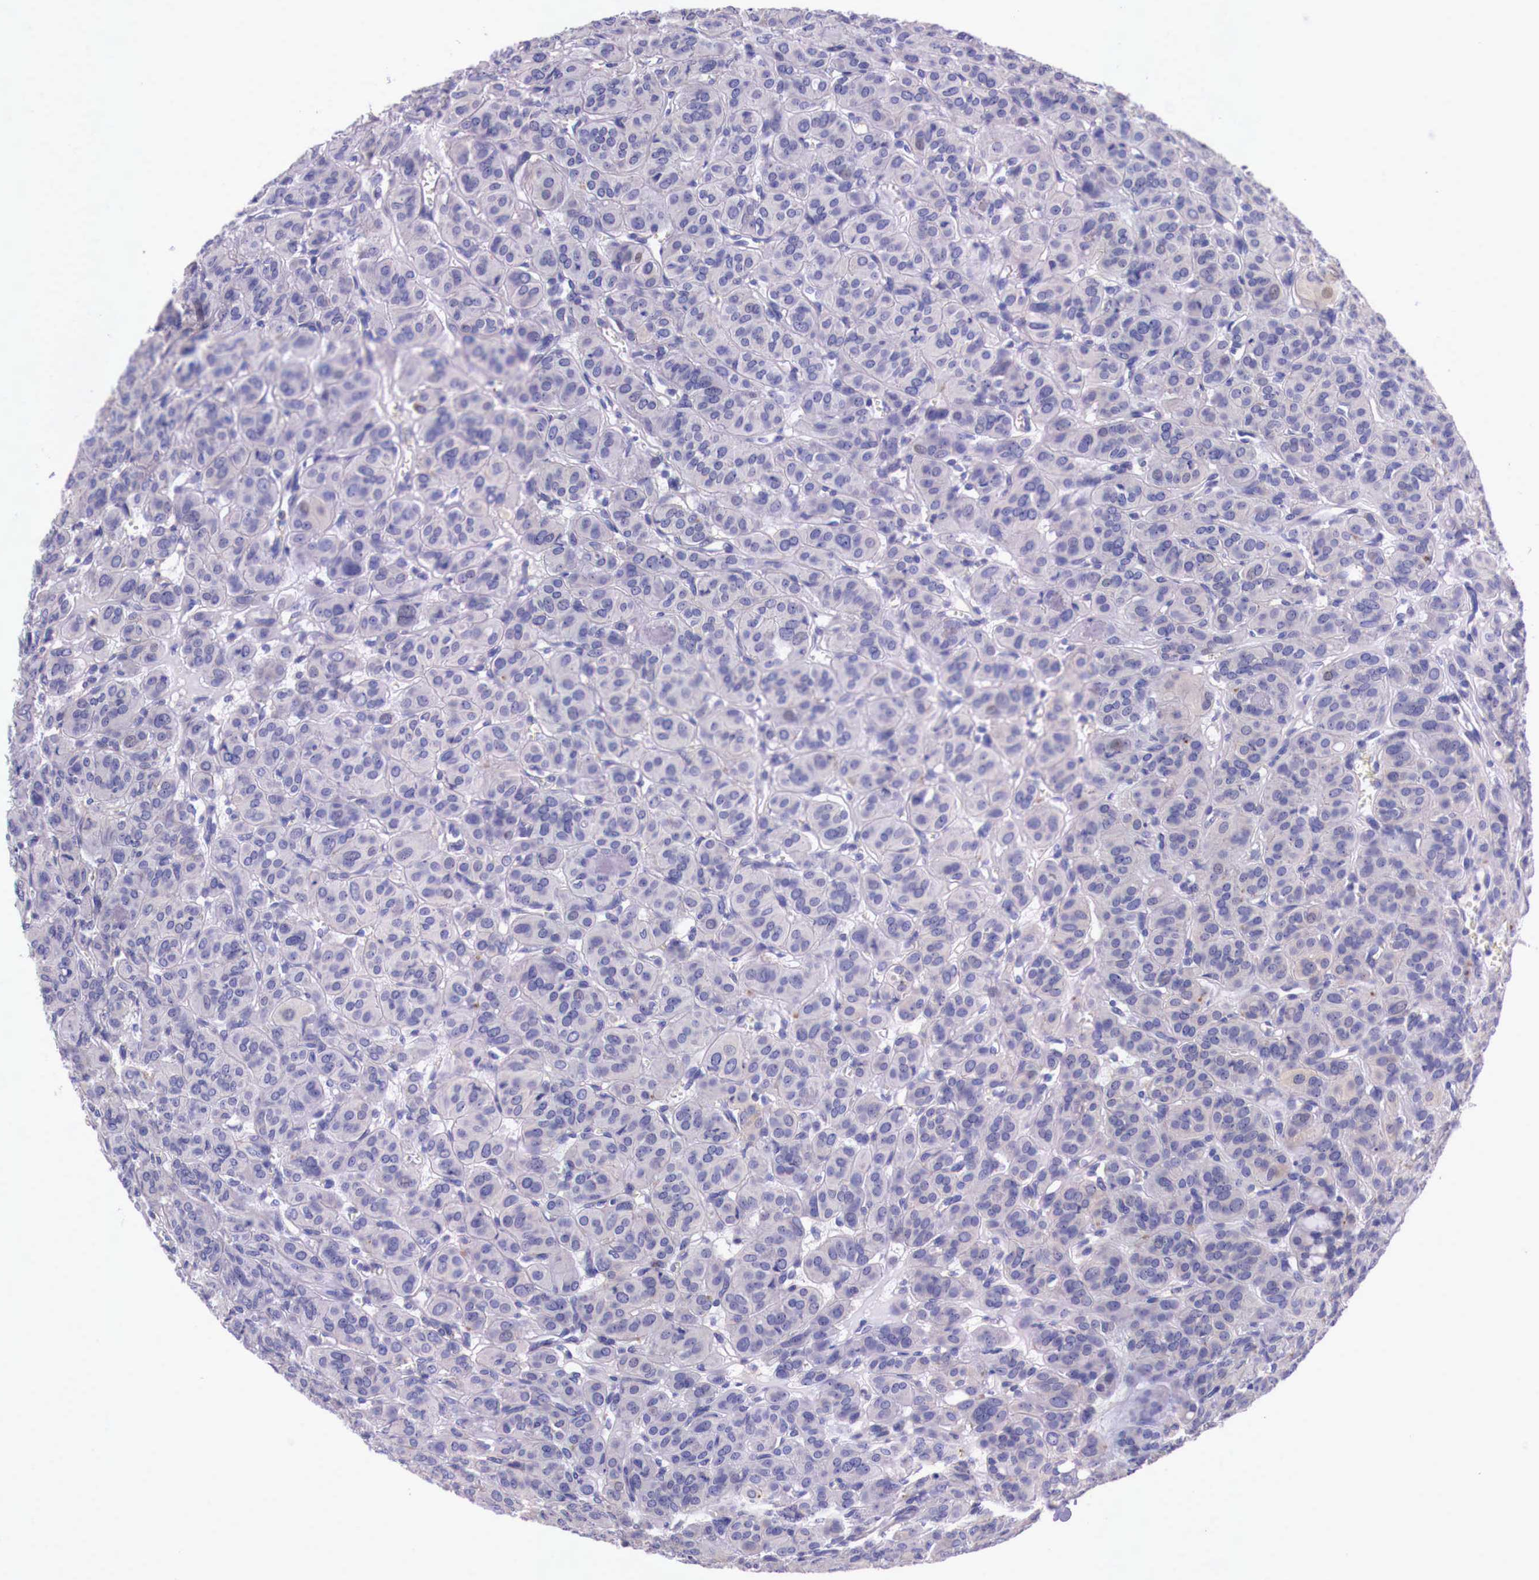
{"staining": {"intensity": "weak", "quantity": "<25%", "location": "cytoplasmic/membranous"}, "tissue": "thyroid cancer", "cell_type": "Tumor cells", "image_type": "cancer", "snomed": [{"axis": "morphology", "description": "Follicular adenoma carcinoma, NOS"}, {"axis": "topography", "description": "Thyroid gland"}], "caption": "A high-resolution image shows immunohistochemistry (IHC) staining of thyroid cancer, which exhibits no significant expression in tumor cells.", "gene": "GRIPAP1", "patient": {"sex": "female", "age": 71}}